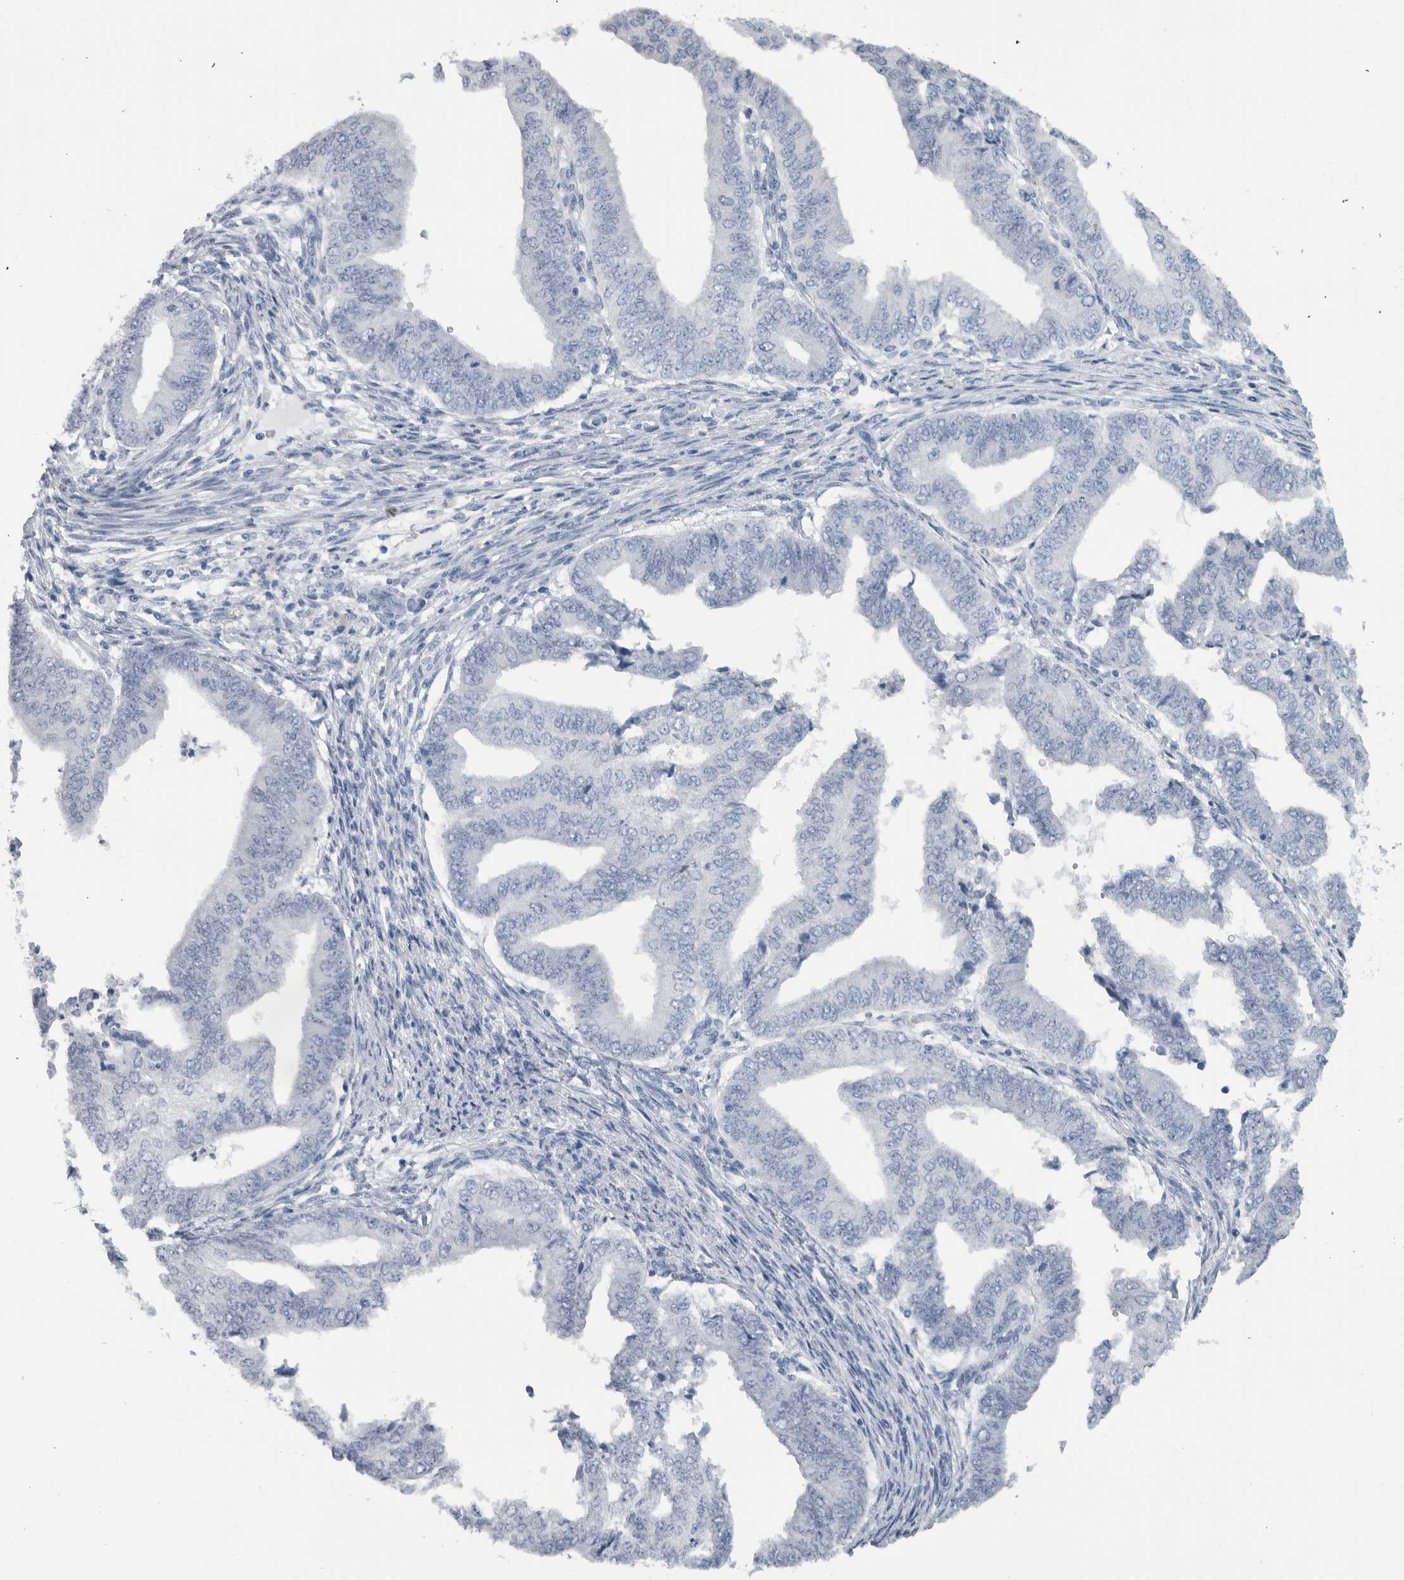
{"staining": {"intensity": "negative", "quantity": "none", "location": "none"}, "tissue": "endometrial cancer", "cell_type": "Tumor cells", "image_type": "cancer", "snomed": [{"axis": "morphology", "description": "Polyp, NOS"}, {"axis": "morphology", "description": "Adenocarcinoma, NOS"}, {"axis": "morphology", "description": "Adenoma, NOS"}, {"axis": "topography", "description": "Endometrium"}], "caption": "Immunohistochemistry of human endometrial cancer (polyp) reveals no staining in tumor cells.", "gene": "CDH17", "patient": {"sex": "female", "age": 79}}